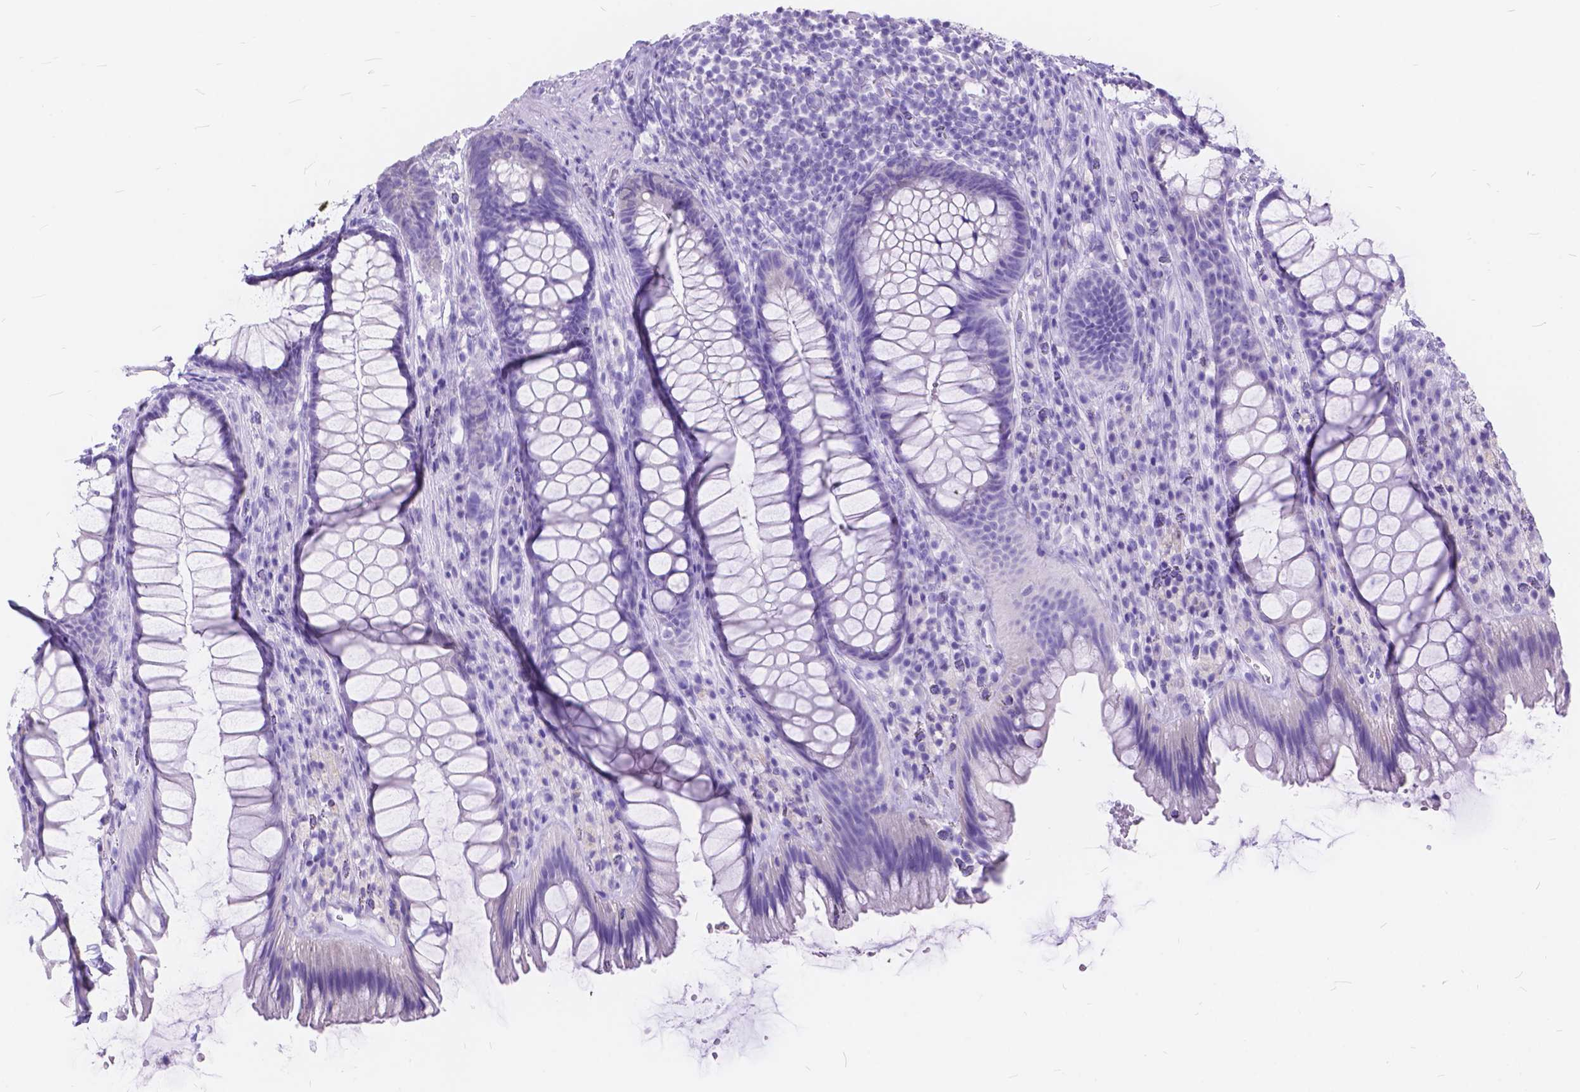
{"staining": {"intensity": "negative", "quantity": "none", "location": "none"}, "tissue": "rectum", "cell_type": "Glandular cells", "image_type": "normal", "snomed": [{"axis": "morphology", "description": "Normal tissue, NOS"}, {"axis": "topography", "description": "Rectum"}], "caption": "An immunohistochemistry photomicrograph of unremarkable rectum is shown. There is no staining in glandular cells of rectum.", "gene": "FOXL2", "patient": {"sex": "male", "age": 53}}